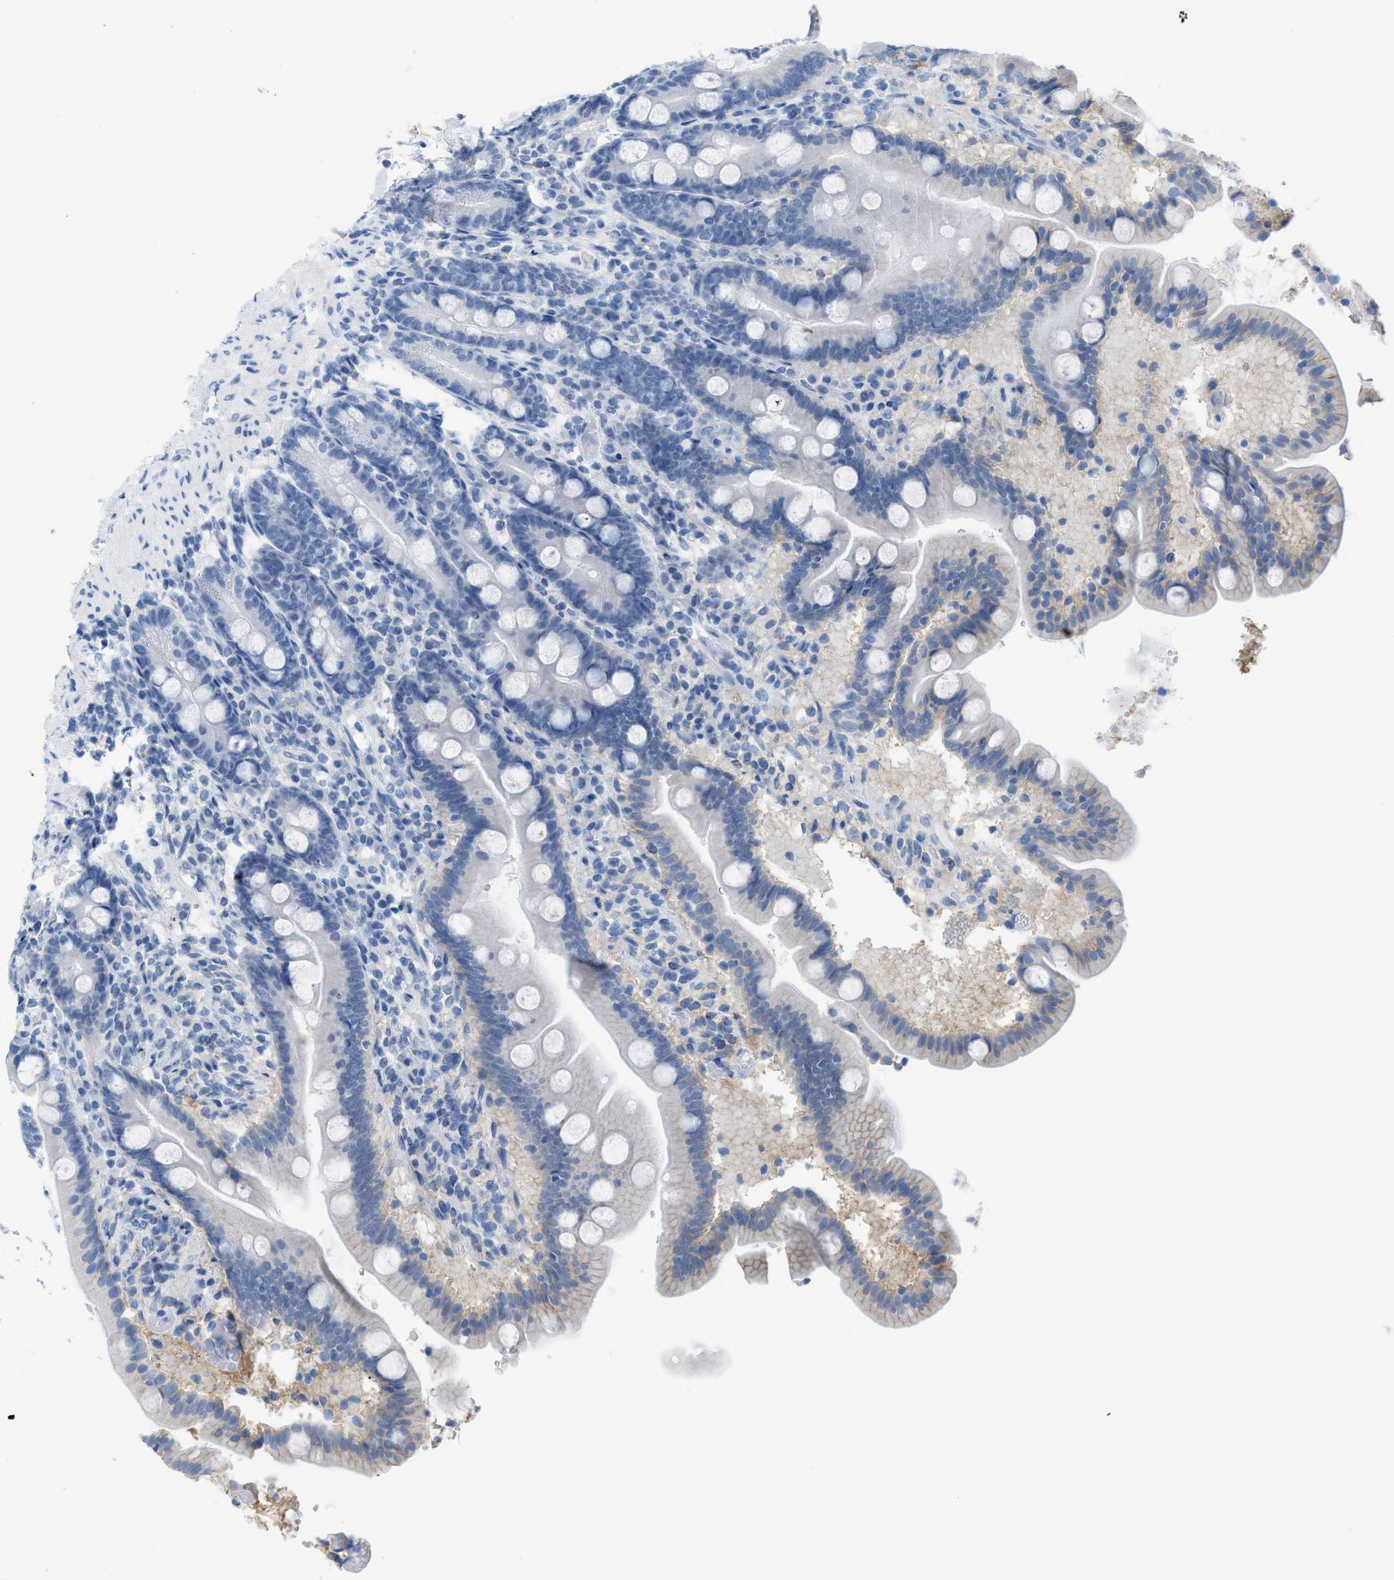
{"staining": {"intensity": "weak", "quantity": "<25%", "location": "cytoplasmic/membranous"}, "tissue": "duodenum", "cell_type": "Glandular cells", "image_type": "normal", "snomed": [{"axis": "morphology", "description": "Normal tissue, NOS"}, {"axis": "topography", "description": "Duodenum"}], "caption": "This micrograph is of unremarkable duodenum stained with IHC to label a protein in brown with the nuclei are counter-stained blue. There is no positivity in glandular cells. The staining was performed using DAB to visualize the protein expression in brown, while the nuclei were stained in blue with hematoxylin (Magnification: 20x).", "gene": "SLC3A2", "patient": {"sex": "male", "age": 54}}